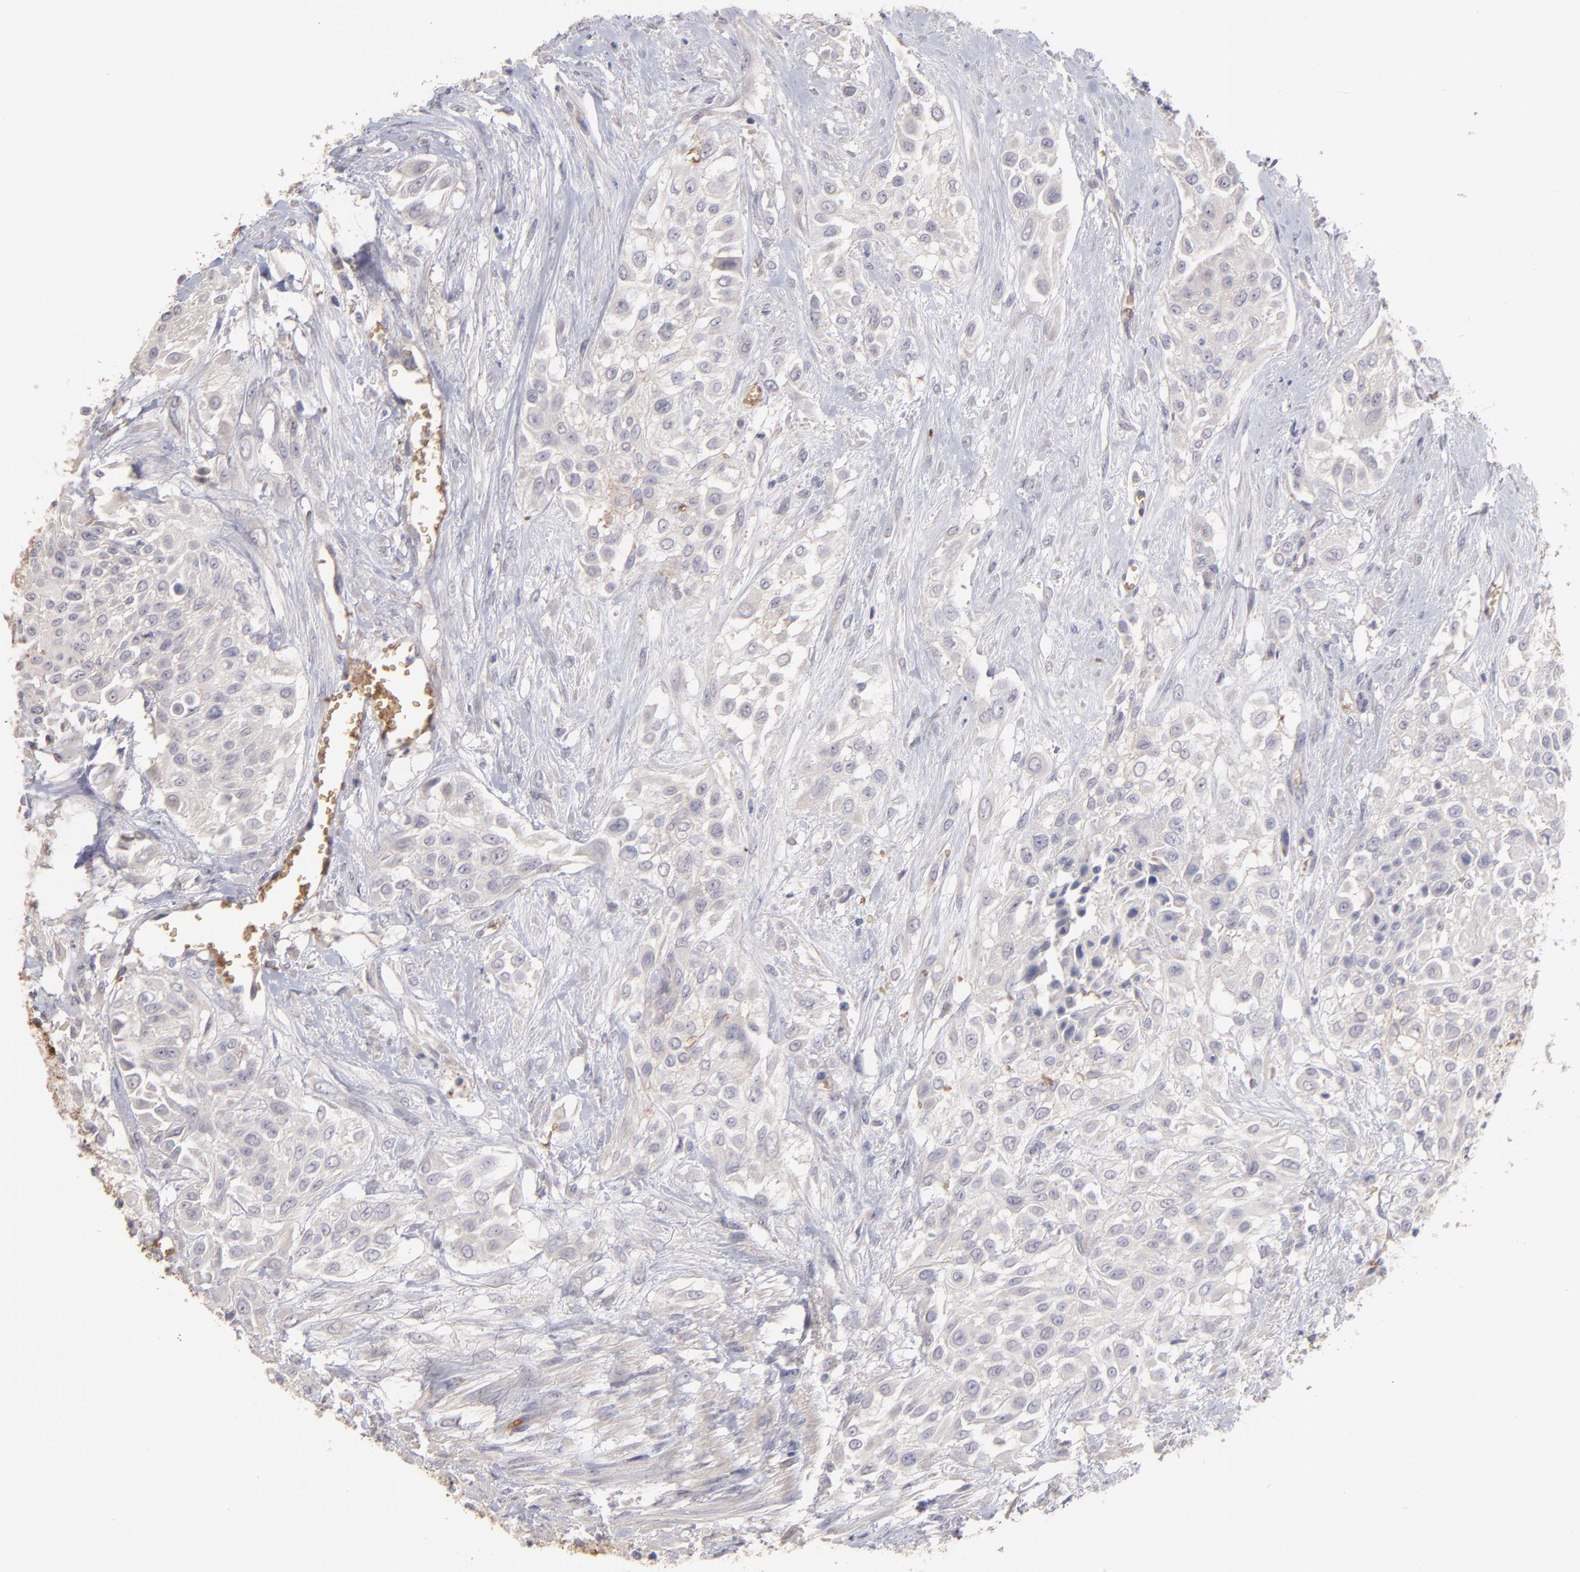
{"staining": {"intensity": "negative", "quantity": "none", "location": "none"}, "tissue": "urothelial cancer", "cell_type": "Tumor cells", "image_type": "cancer", "snomed": [{"axis": "morphology", "description": "Urothelial carcinoma, High grade"}, {"axis": "topography", "description": "Urinary bladder"}], "caption": "Human high-grade urothelial carcinoma stained for a protein using immunohistochemistry (IHC) reveals no staining in tumor cells.", "gene": "F13B", "patient": {"sex": "male", "age": 57}}